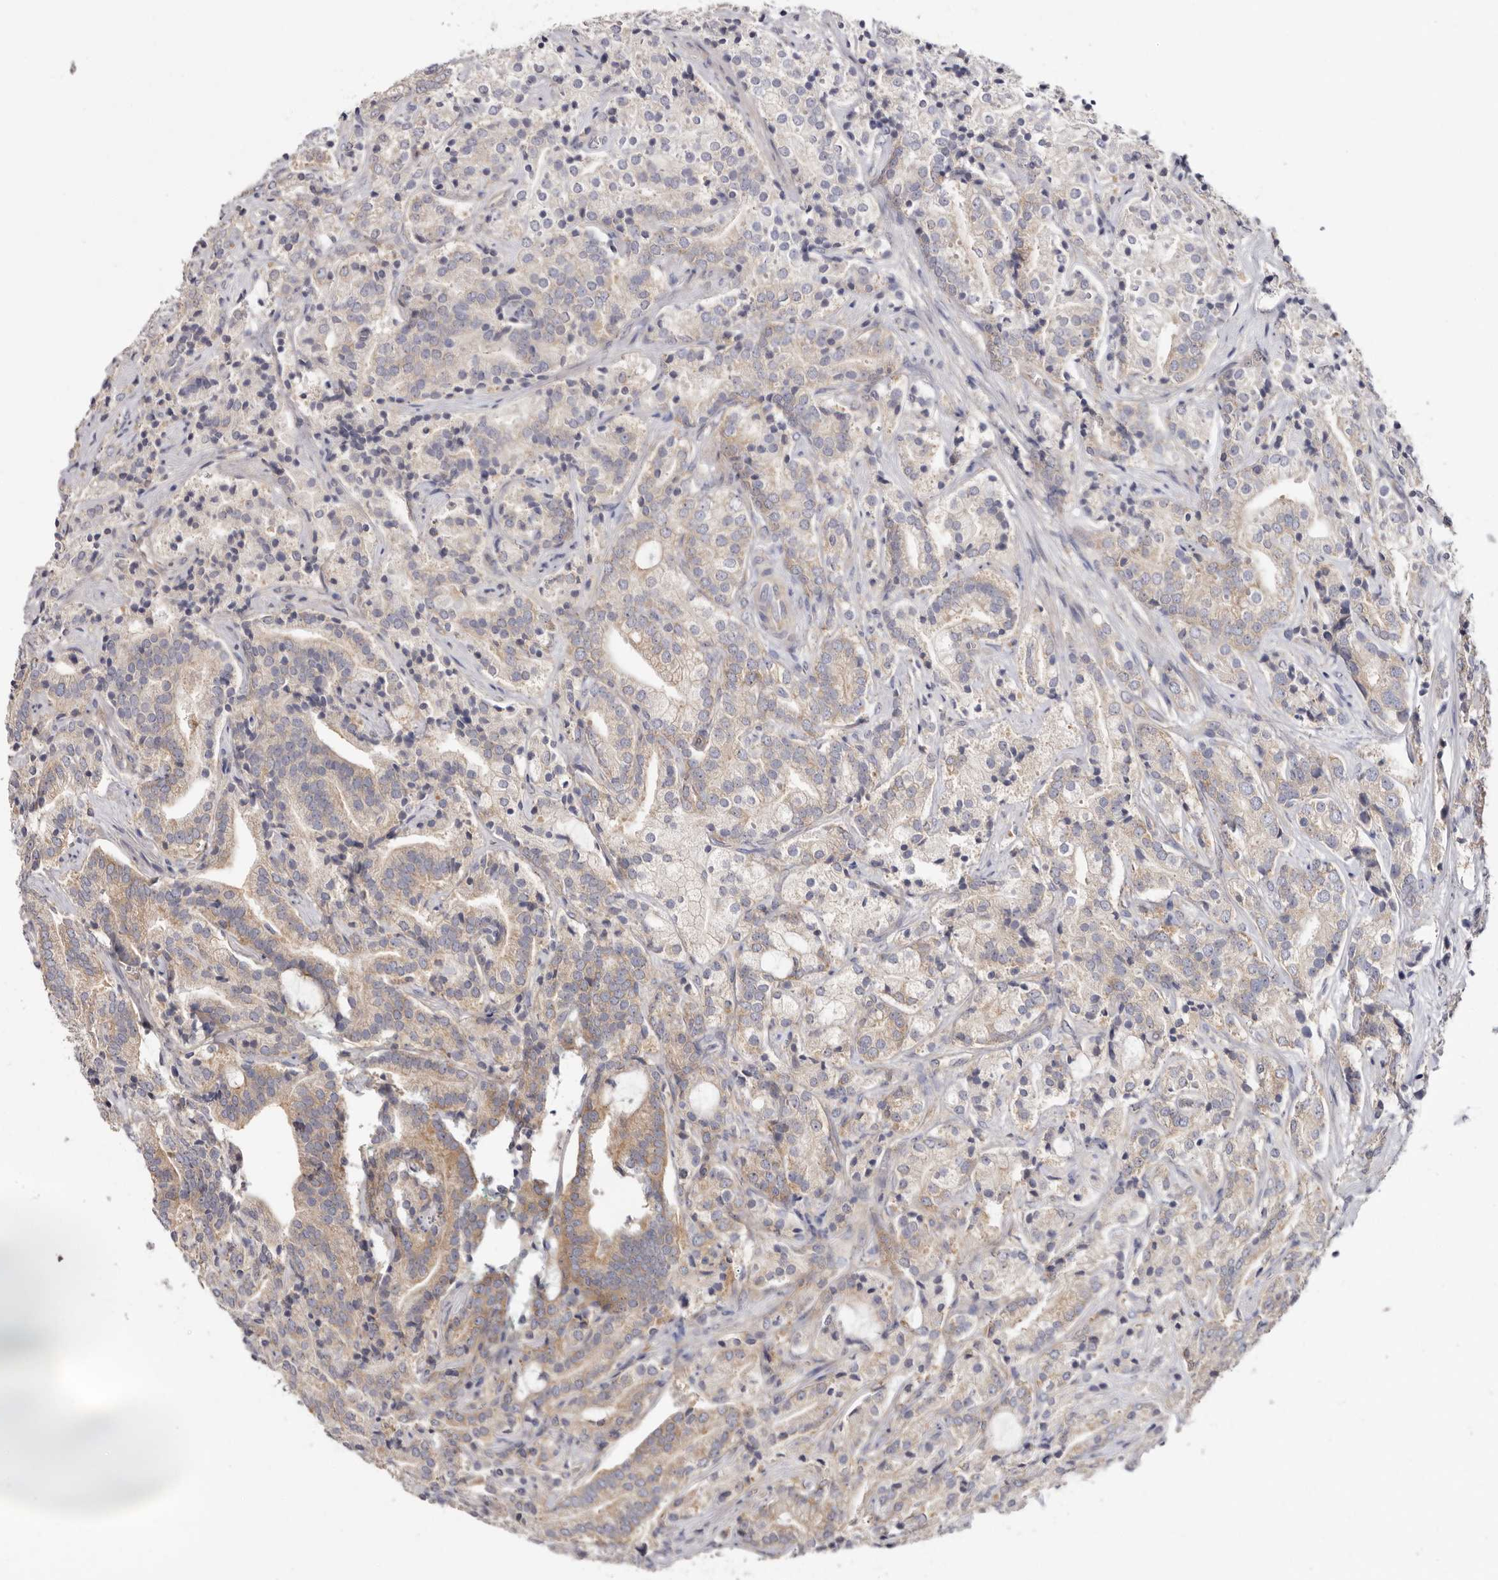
{"staining": {"intensity": "moderate", "quantity": "<25%", "location": "cytoplasmic/membranous"}, "tissue": "prostate cancer", "cell_type": "Tumor cells", "image_type": "cancer", "snomed": [{"axis": "morphology", "description": "Adenocarcinoma, High grade"}, {"axis": "topography", "description": "Prostate"}], "caption": "Approximately <25% of tumor cells in high-grade adenocarcinoma (prostate) reveal moderate cytoplasmic/membranous protein positivity as visualized by brown immunohistochemical staining.", "gene": "FAM167B", "patient": {"sex": "male", "age": 57}}